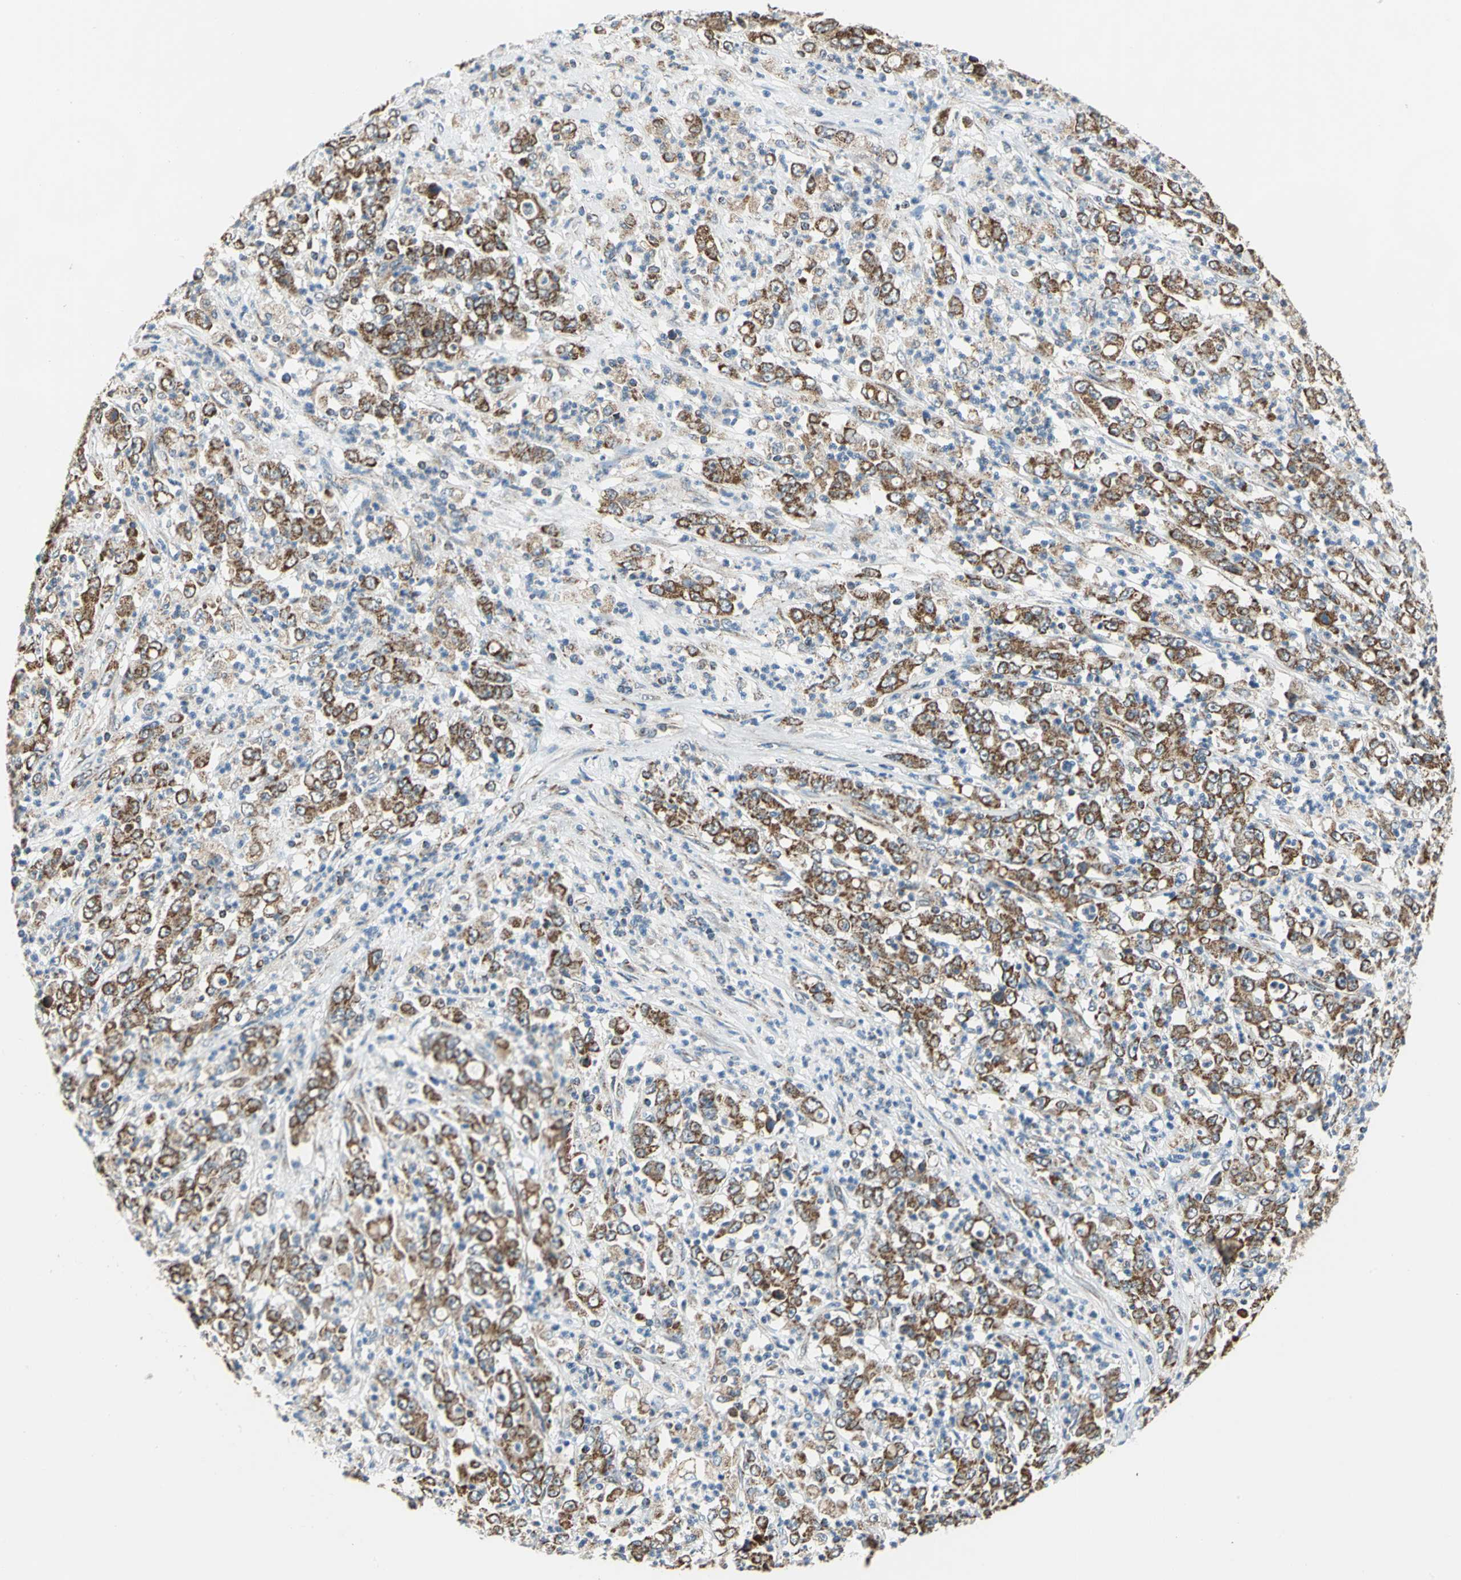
{"staining": {"intensity": "strong", "quantity": ">75%", "location": "cytoplasmic/membranous"}, "tissue": "stomach cancer", "cell_type": "Tumor cells", "image_type": "cancer", "snomed": [{"axis": "morphology", "description": "Adenocarcinoma, NOS"}, {"axis": "topography", "description": "Stomach, lower"}], "caption": "Immunohistochemistry micrograph of neoplastic tissue: human adenocarcinoma (stomach) stained using immunohistochemistry shows high levels of strong protein expression localized specifically in the cytoplasmic/membranous of tumor cells, appearing as a cytoplasmic/membranous brown color.", "gene": "MRPS22", "patient": {"sex": "female", "age": 71}}